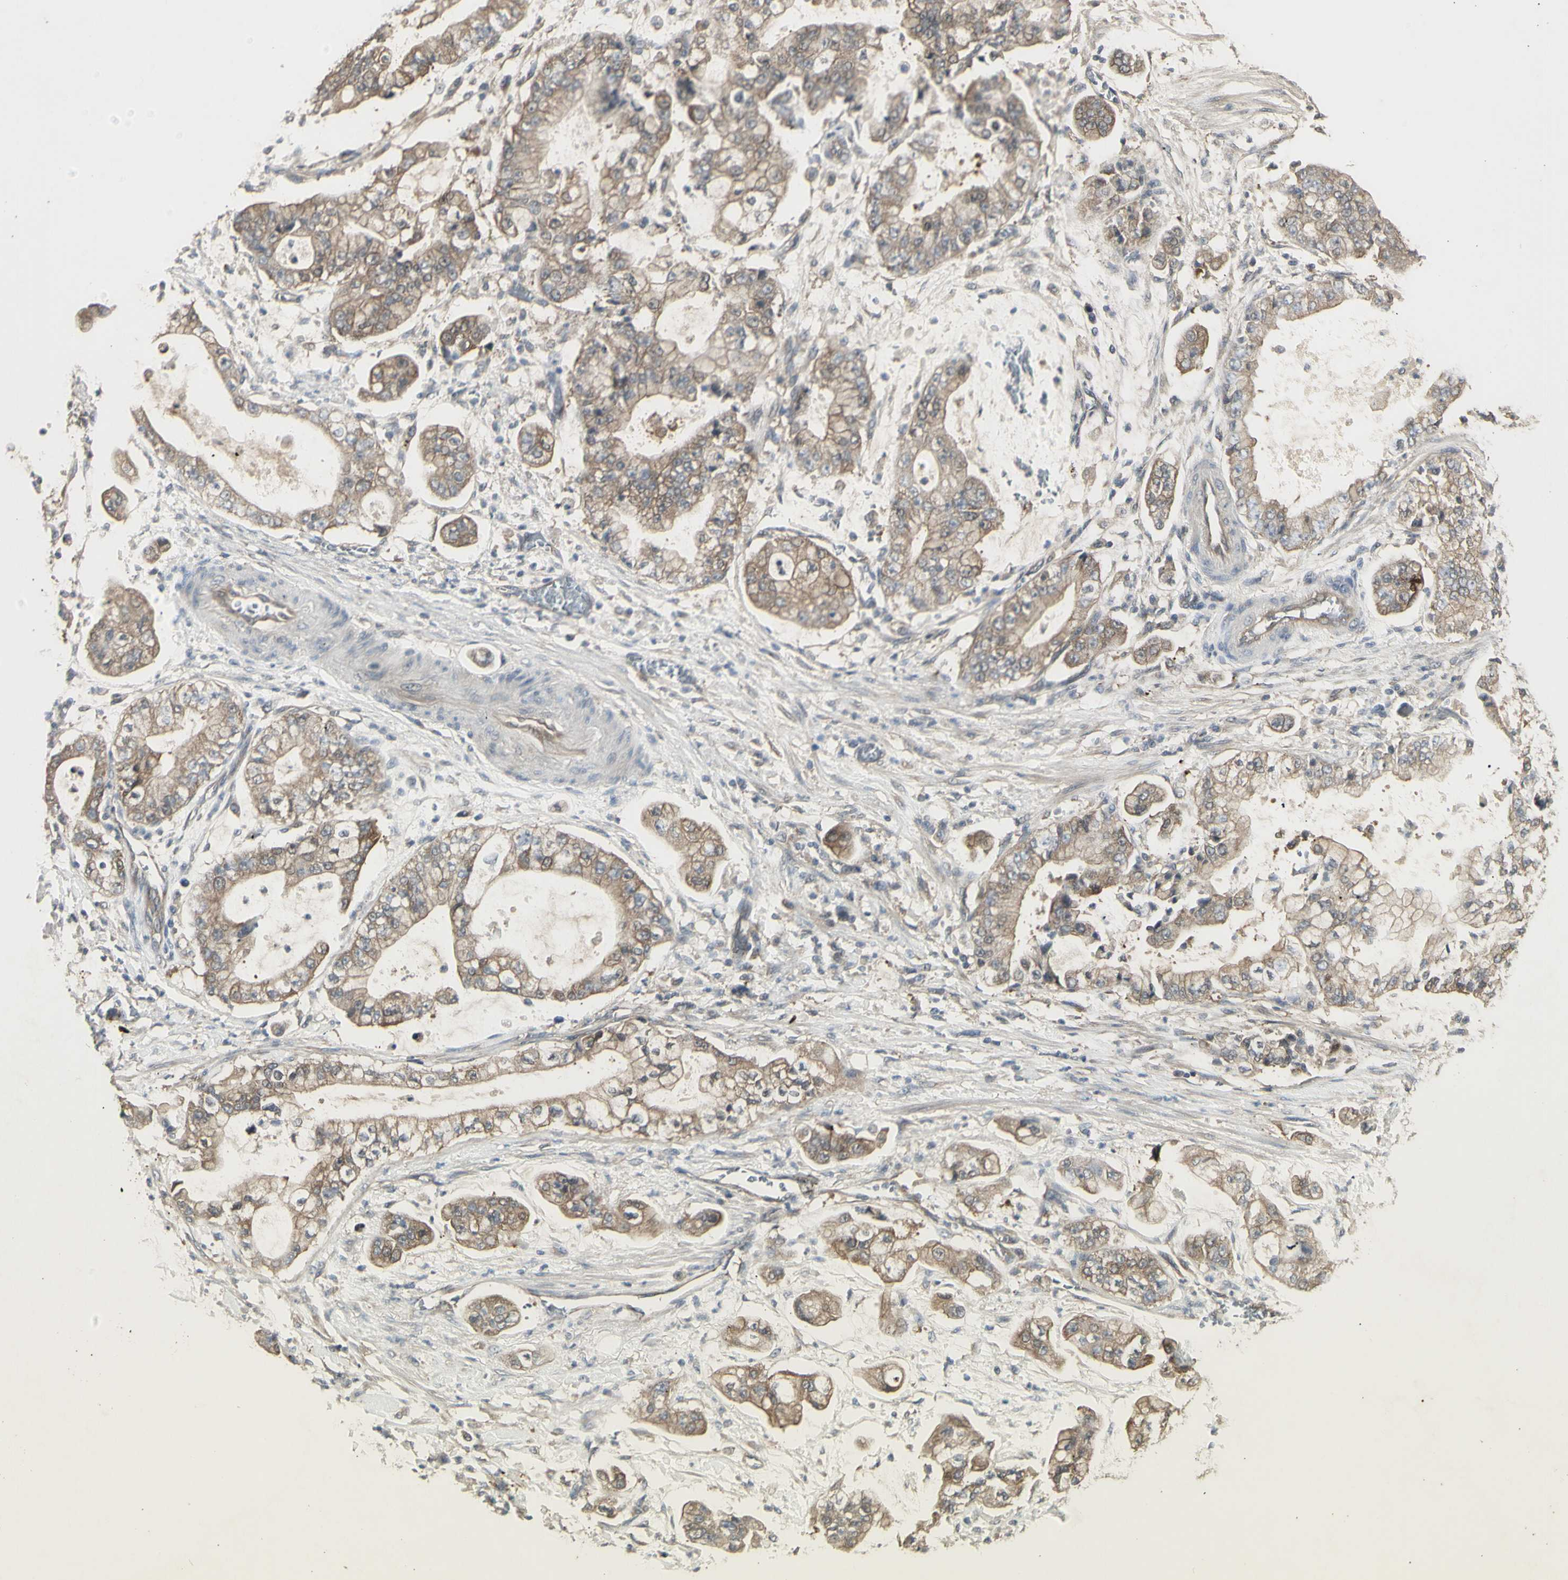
{"staining": {"intensity": "moderate", "quantity": ">75%", "location": "cytoplasmic/membranous"}, "tissue": "stomach cancer", "cell_type": "Tumor cells", "image_type": "cancer", "snomed": [{"axis": "morphology", "description": "Adenocarcinoma, NOS"}, {"axis": "topography", "description": "Stomach"}], "caption": "The immunohistochemical stain labels moderate cytoplasmic/membranous positivity in tumor cells of adenocarcinoma (stomach) tissue.", "gene": "CHURC1-FNTB", "patient": {"sex": "male", "age": 76}}